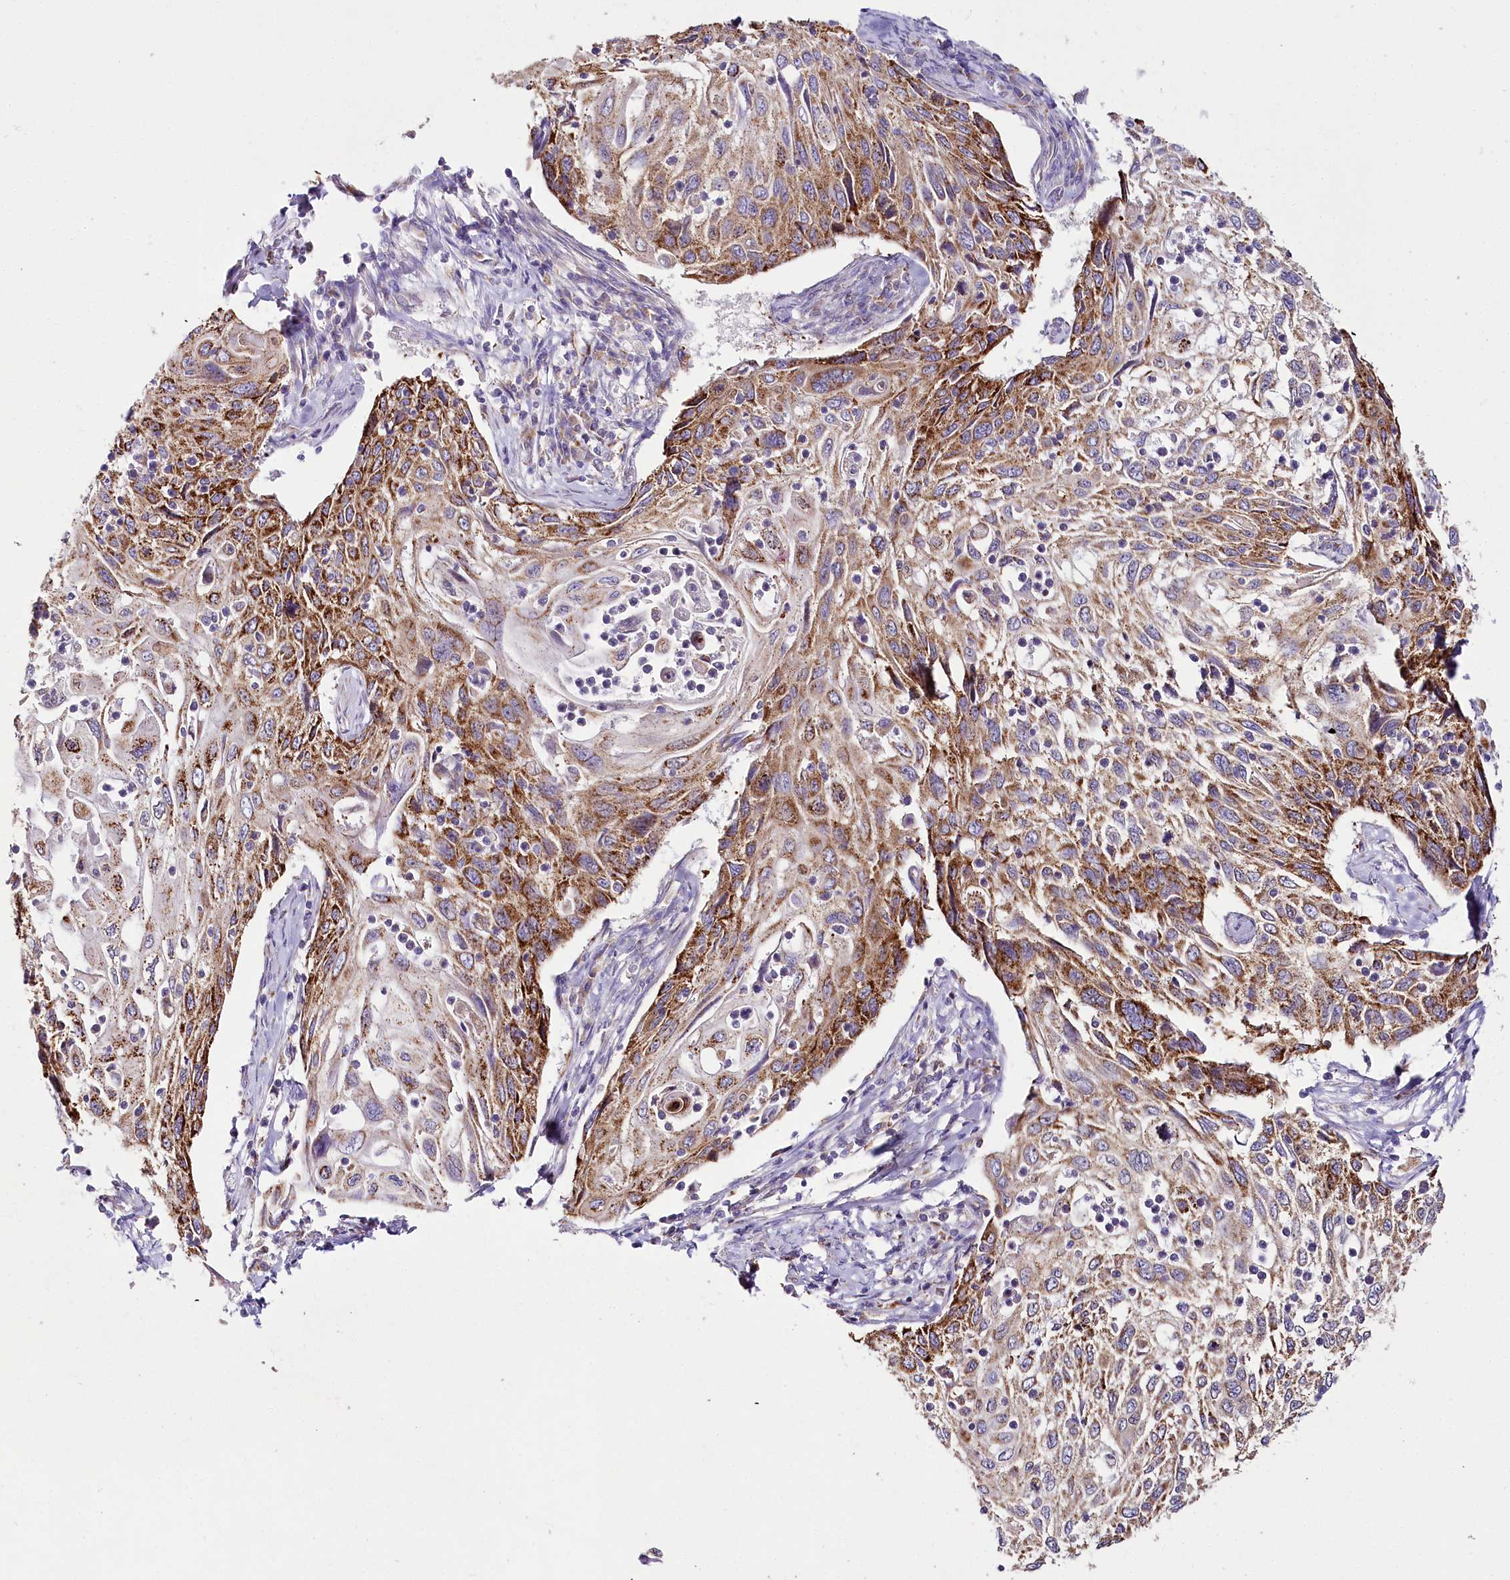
{"staining": {"intensity": "moderate", "quantity": ">75%", "location": "cytoplasmic/membranous"}, "tissue": "cervical cancer", "cell_type": "Tumor cells", "image_type": "cancer", "snomed": [{"axis": "morphology", "description": "Squamous cell carcinoma, NOS"}, {"axis": "topography", "description": "Cervix"}], "caption": "An immunohistochemistry photomicrograph of tumor tissue is shown. Protein staining in brown shows moderate cytoplasmic/membranous positivity in squamous cell carcinoma (cervical) within tumor cells. The staining is performed using DAB (3,3'-diaminobenzidine) brown chromogen to label protein expression. The nuclei are counter-stained blue using hematoxylin.", "gene": "THUMPD3", "patient": {"sex": "female", "age": 70}}